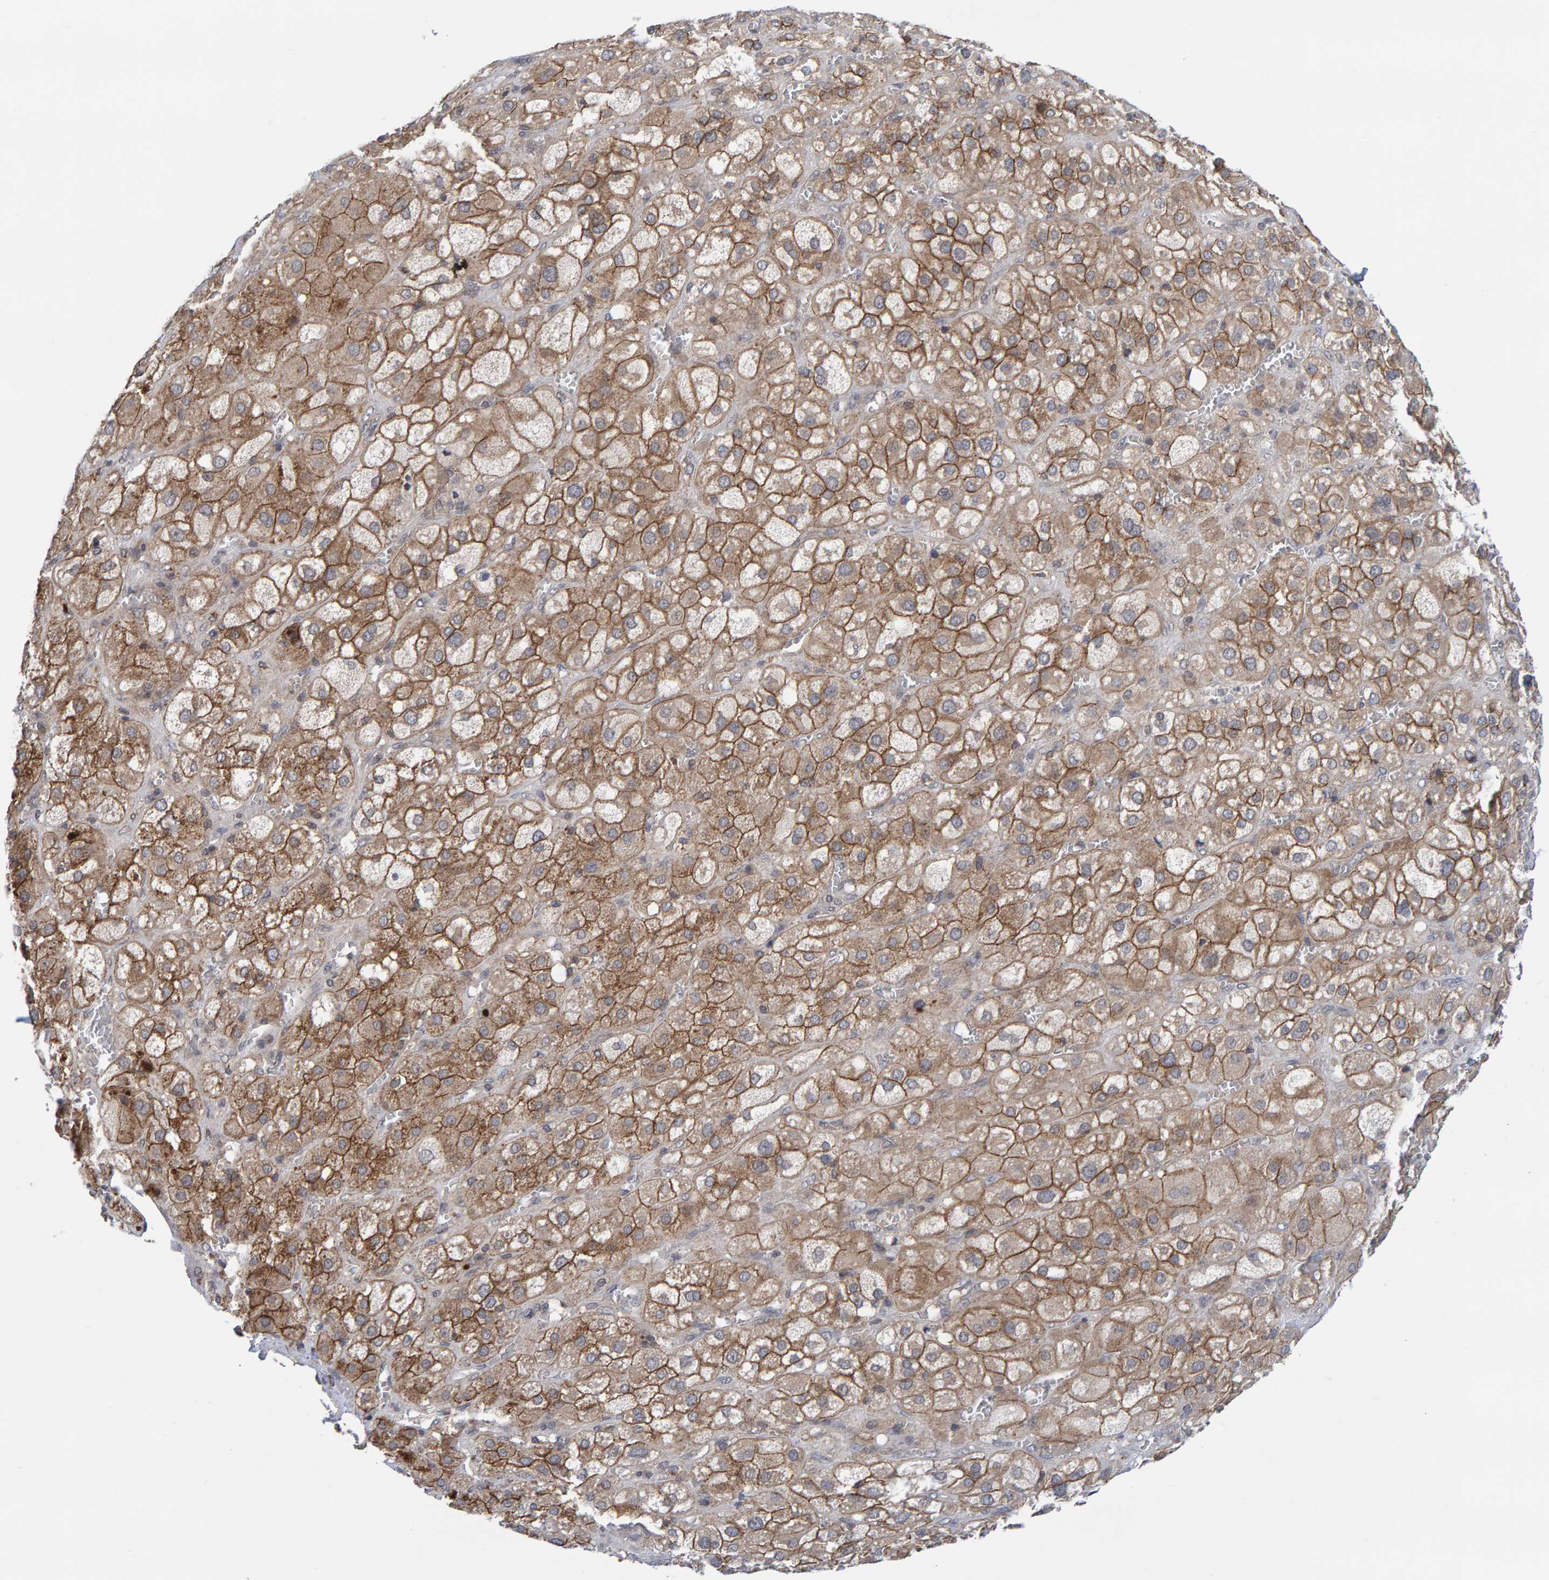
{"staining": {"intensity": "moderate", "quantity": ">75%", "location": "cytoplasmic/membranous"}, "tissue": "adrenal gland", "cell_type": "Glandular cells", "image_type": "normal", "snomed": [{"axis": "morphology", "description": "Normal tissue, NOS"}, {"axis": "topography", "description": "Adrenal gland"}], "caption": "An immunohistochemistry (IHC) histopathology image of benign tissue is shown. Protein staining in brown highlights moderate cytoplasmic/membranous positivity in adrenal gland within glandular cells. (brown staining indicates protein expression, while blue staining denotes nuclei).", "gene": "CDH2", "patient": {"sex": "female", "age": 47}}